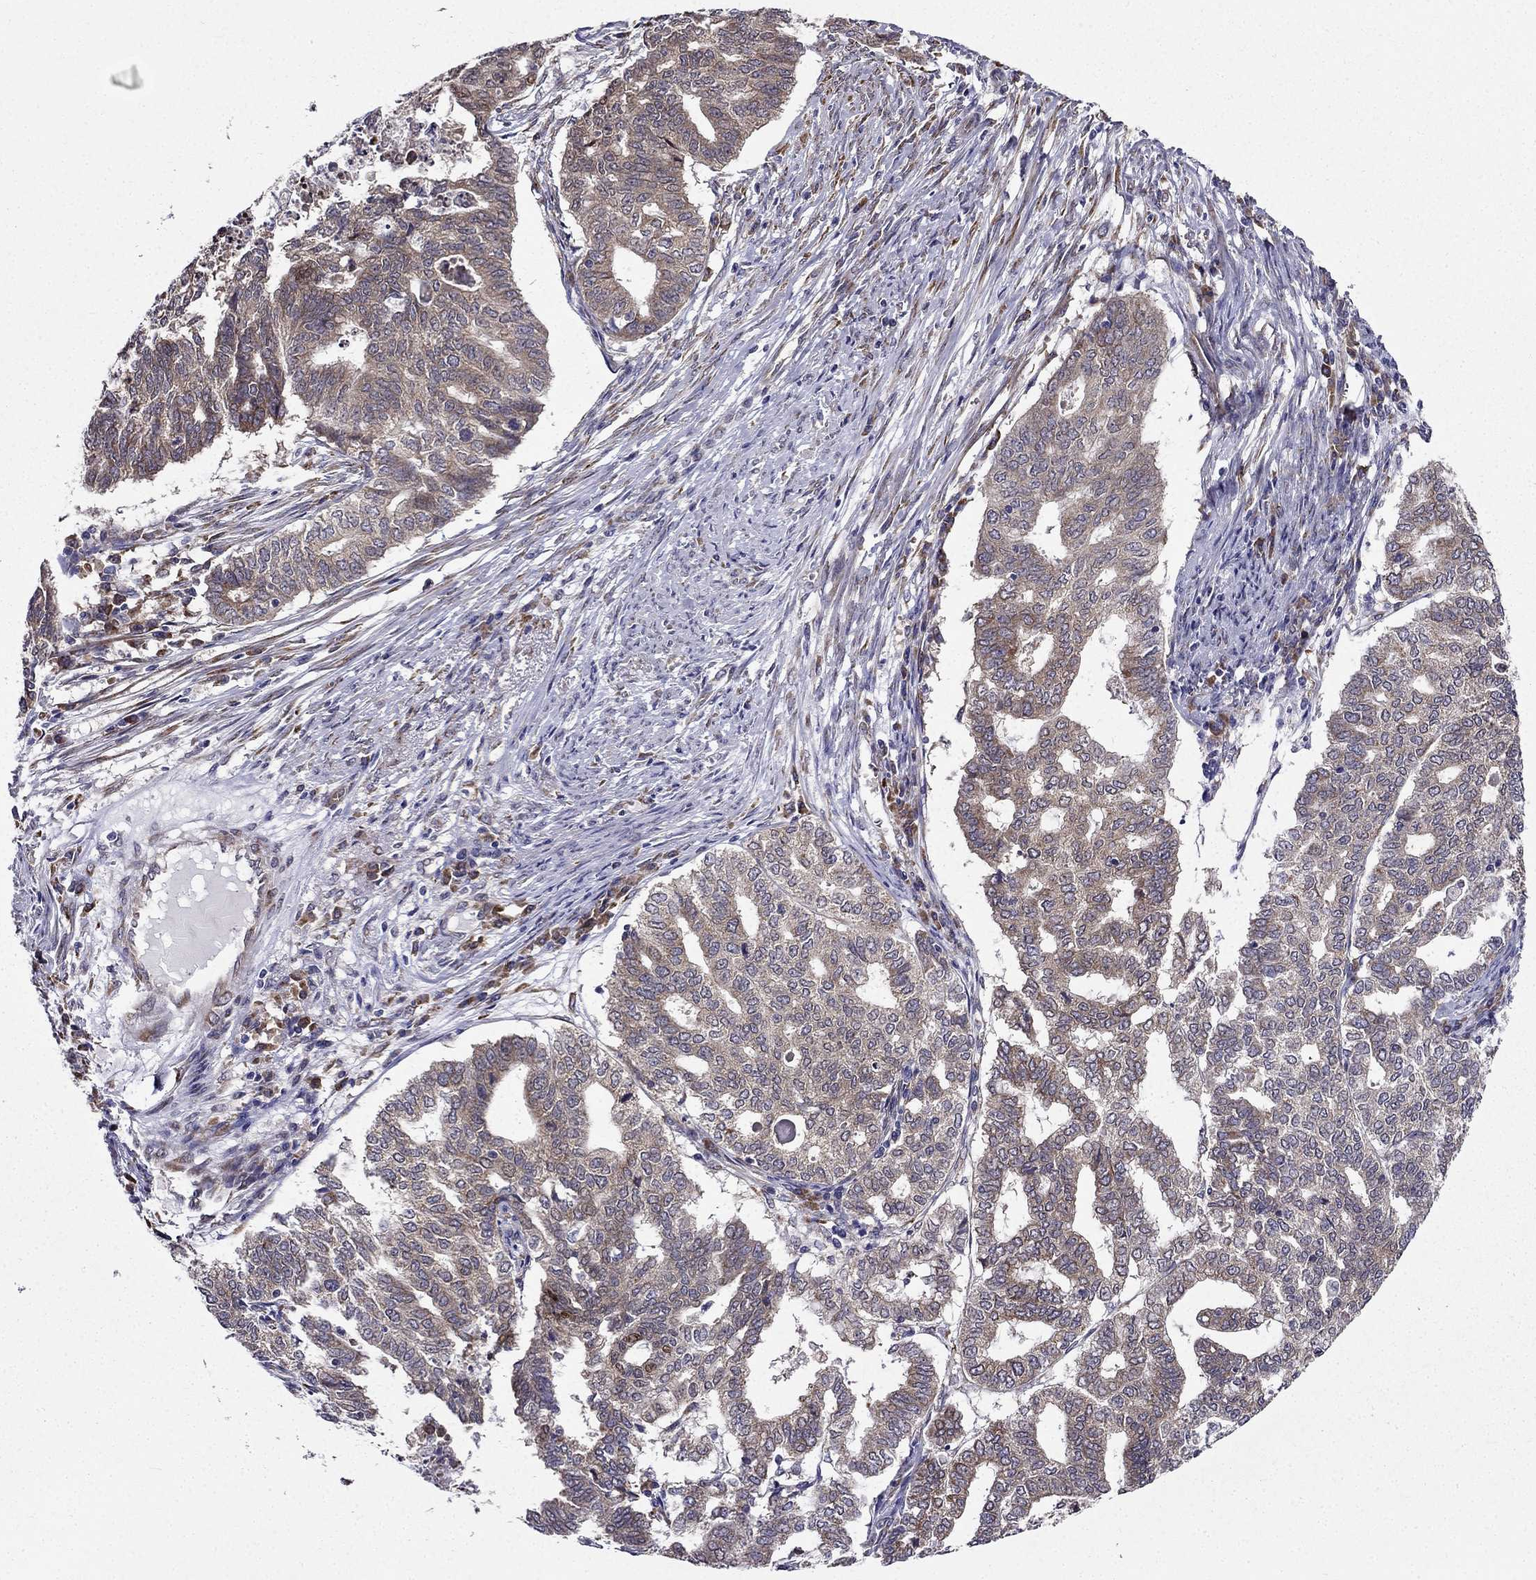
{"staining": {"intensity": "weak", "quantity": "25%-75%", "location": "cytoplasmic/membranous"}, "tissue": "endometrial cancer", "cell_type": "Tumor cells", "image_type": "cancer", "snomed": [{"axis": "morphology", "description": "Adenocarcinoma, NOS"}, {"axis": "topography", "description": "Endometrium"}], "caption": "This is an image of IHC staining of endometrial adenocarcinoma, which shows weak expression in the cytoplasmic/membranous of tumor cells.", "gene": "ARHGEF28", "patient": {"sex": "female", "age": 79}}